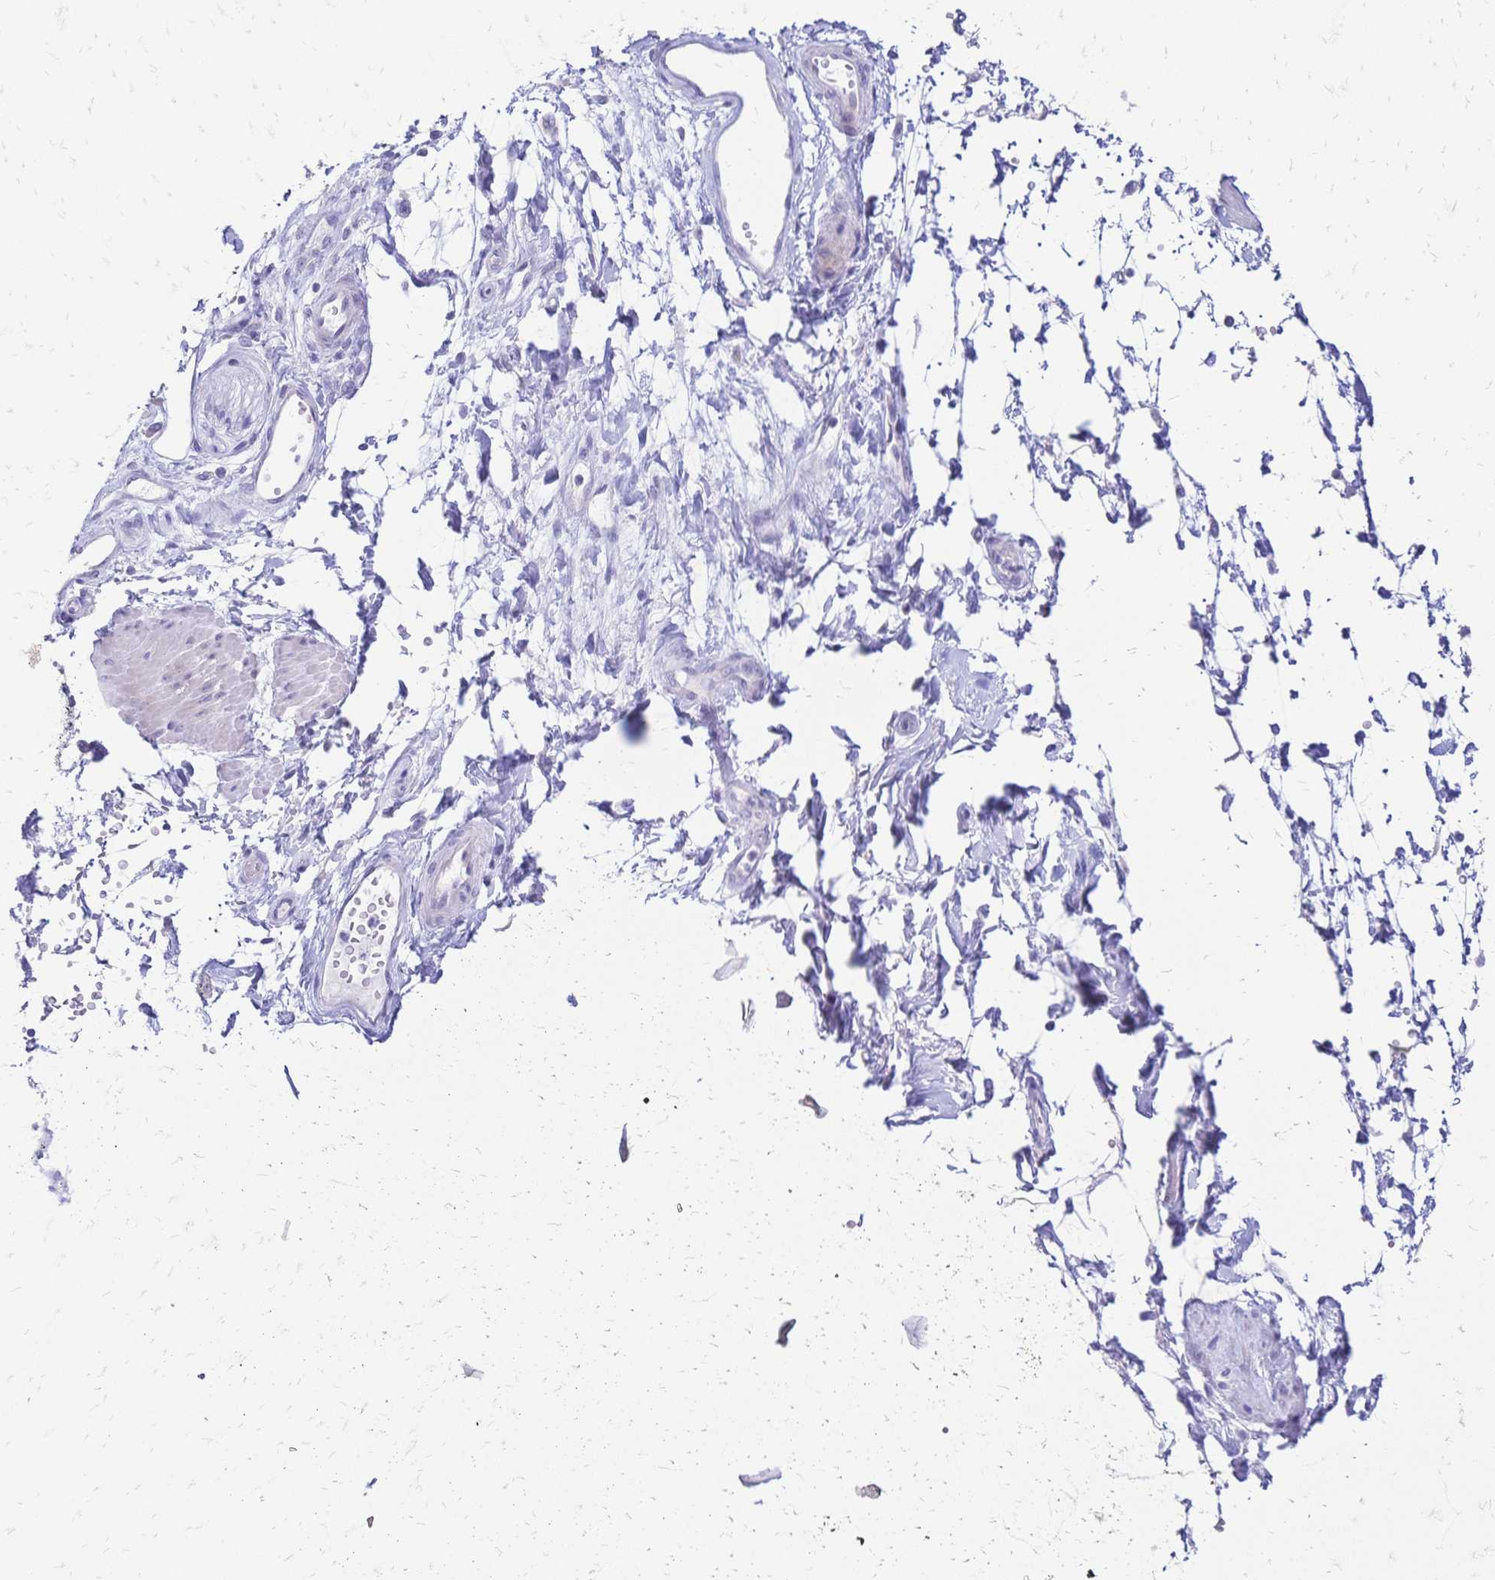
{"staining": {"intensity": "negative", "quantity": "none", "location": "none"}, "tissue": "adipose tissue", "cell_type": "Adipocytes", "image_type": "normal", "snomed": [{"axis": "morphology", "description": "Normal tissue, NOS"}, {"axis": "topography", "description": "Urinary bladder"}, {"axis": "topography", "description": "Peripheral nerve tissue"}], "caption": "This is an immunohistochemistry image of unremarkable human adipose tissue. There is no staining in adipocytes.", "gene": "GRB7", "patient": {"sex": "female", "age": 60}}